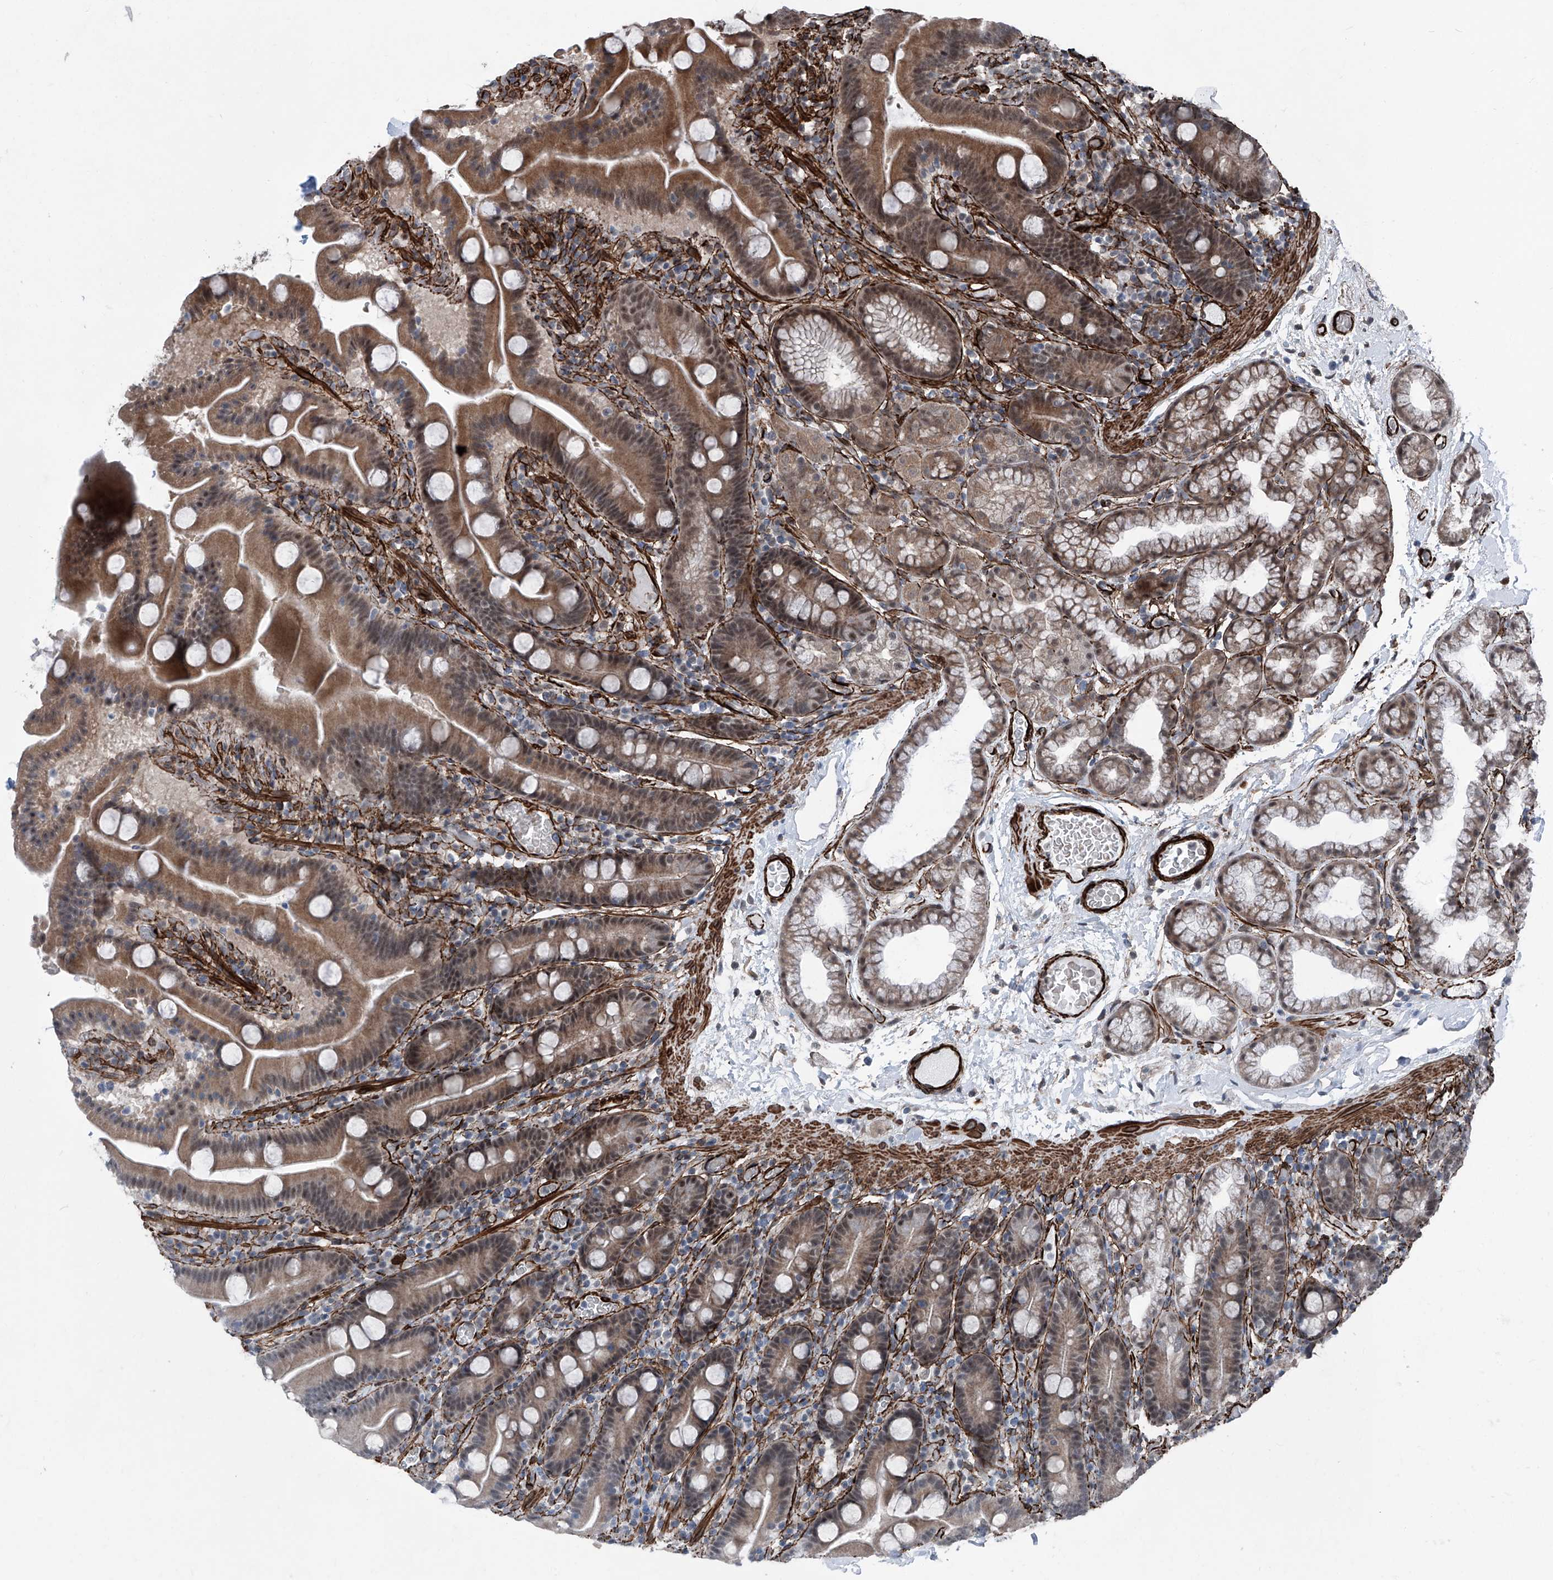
{"staining": {"intensity": "moderate", "quantity": ">75%", "location": "cytoplasmic/membranous,nuclear"}, "tissue": "duodenum", "cell_type": "Glandular cells", "image_type": "normal", "snomed": [{"axis": "morphology", "description": "Normal tissue, NOS"}, {"axis": "topography", "description": "Duodenum"}], "caption": "Immunohistochemical staining of unremarkable duodenum demonstrates medium levels of moderate cytoplasmic/membranous,nuclear staining in about >75% of glandular cells.", "gene": "COA7", "patient": {"sex": "male", "age": 55}}